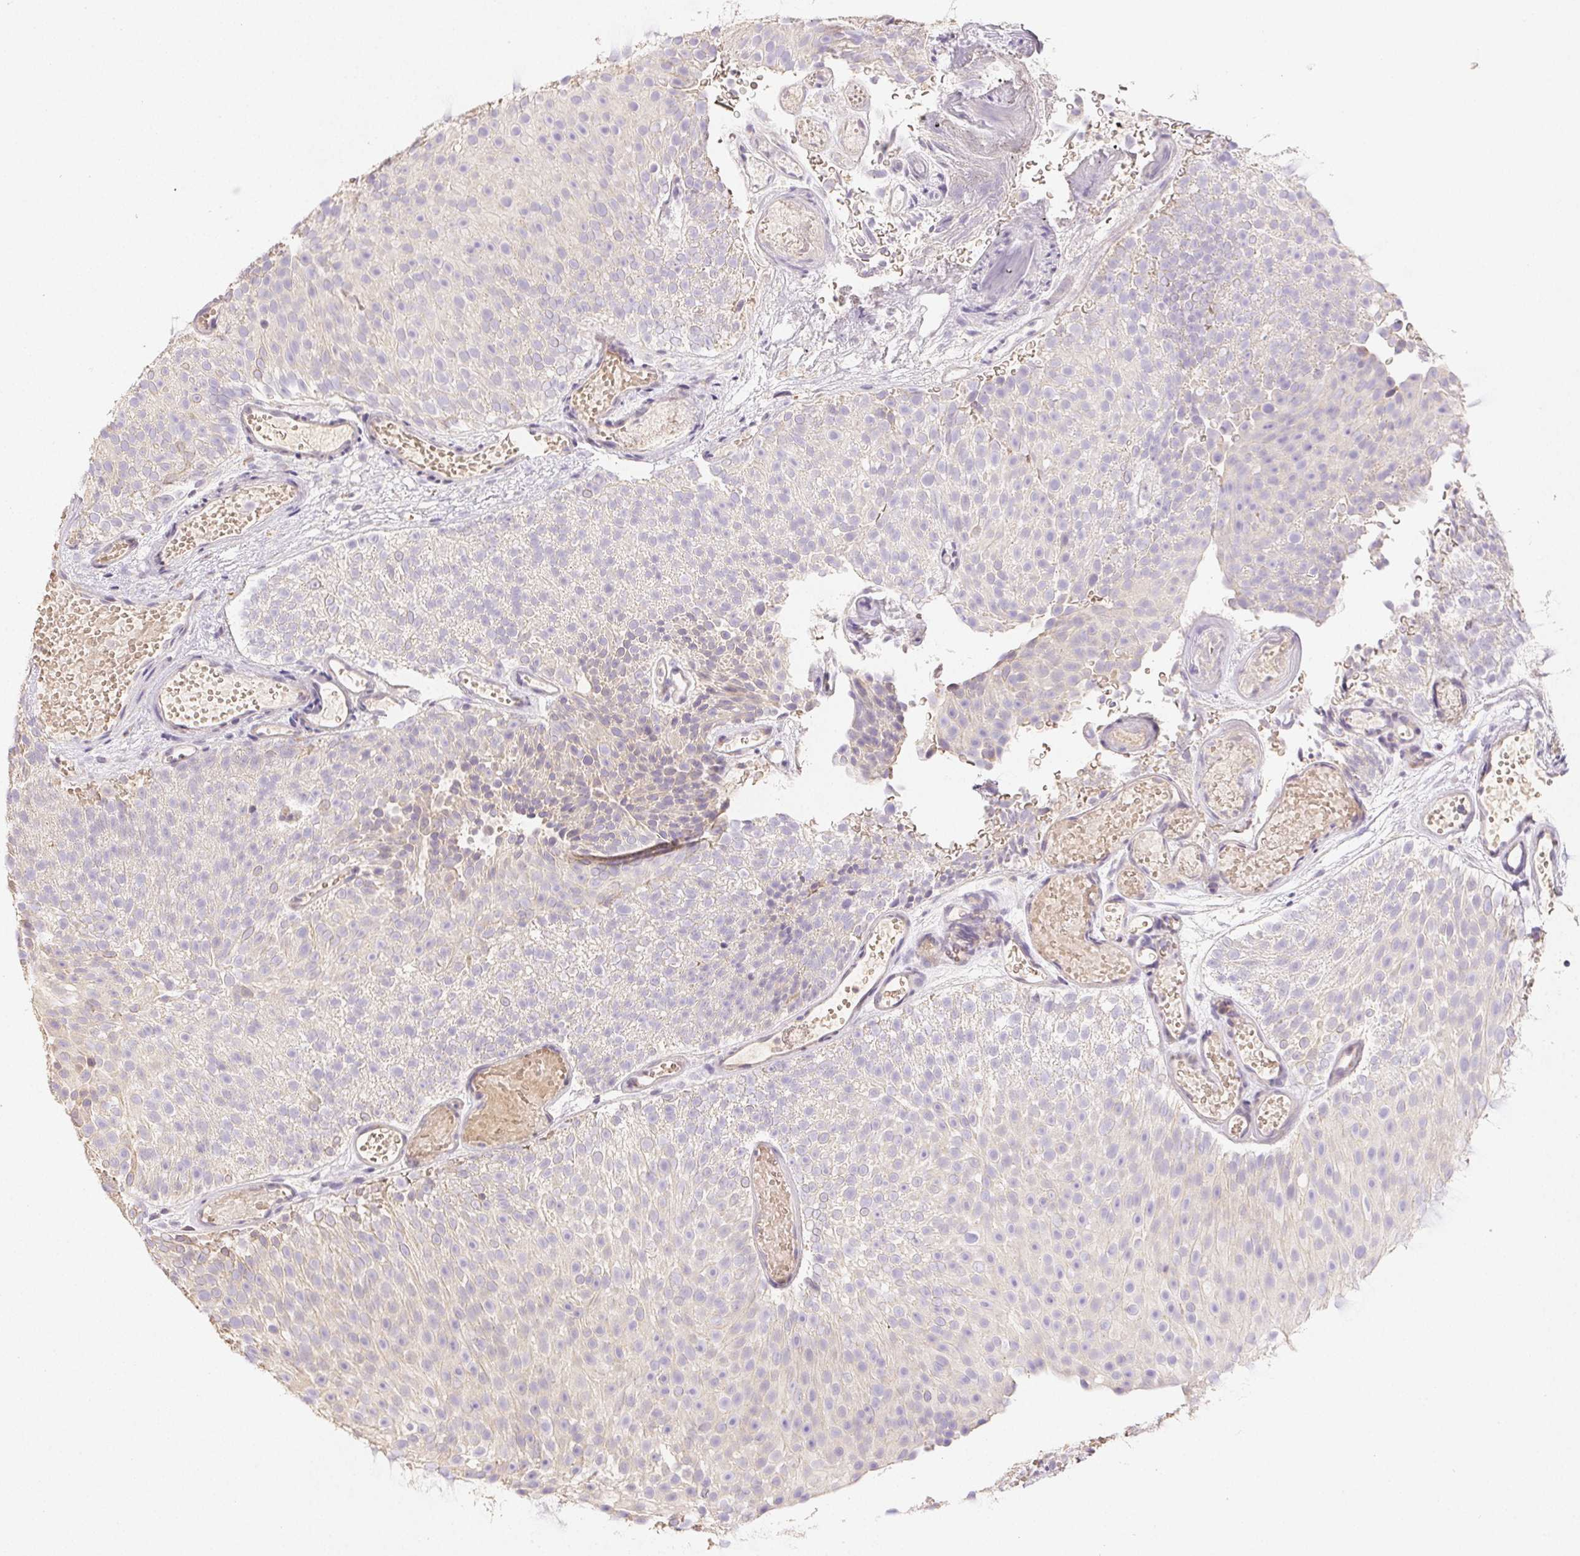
{"staining": {"intensity": "negative", "quantity": "none", "location": "none"}, "tissue": "urothelial cancer", "cell_type": "Tumor cells", "image_type": "cancer", "snomed": [{"axis": "morphology", "description": "Urothelial carcinoma, Low grade"}, {"axis": "topography", "description": "Urinary bladder"}], "caption": "A photomicrograph of human urothelial carcinoma (low-grade) is negative for staining in tumor cells.", "gene": "ACVR1B", "patient": {"sex": "male", "age": 78}}